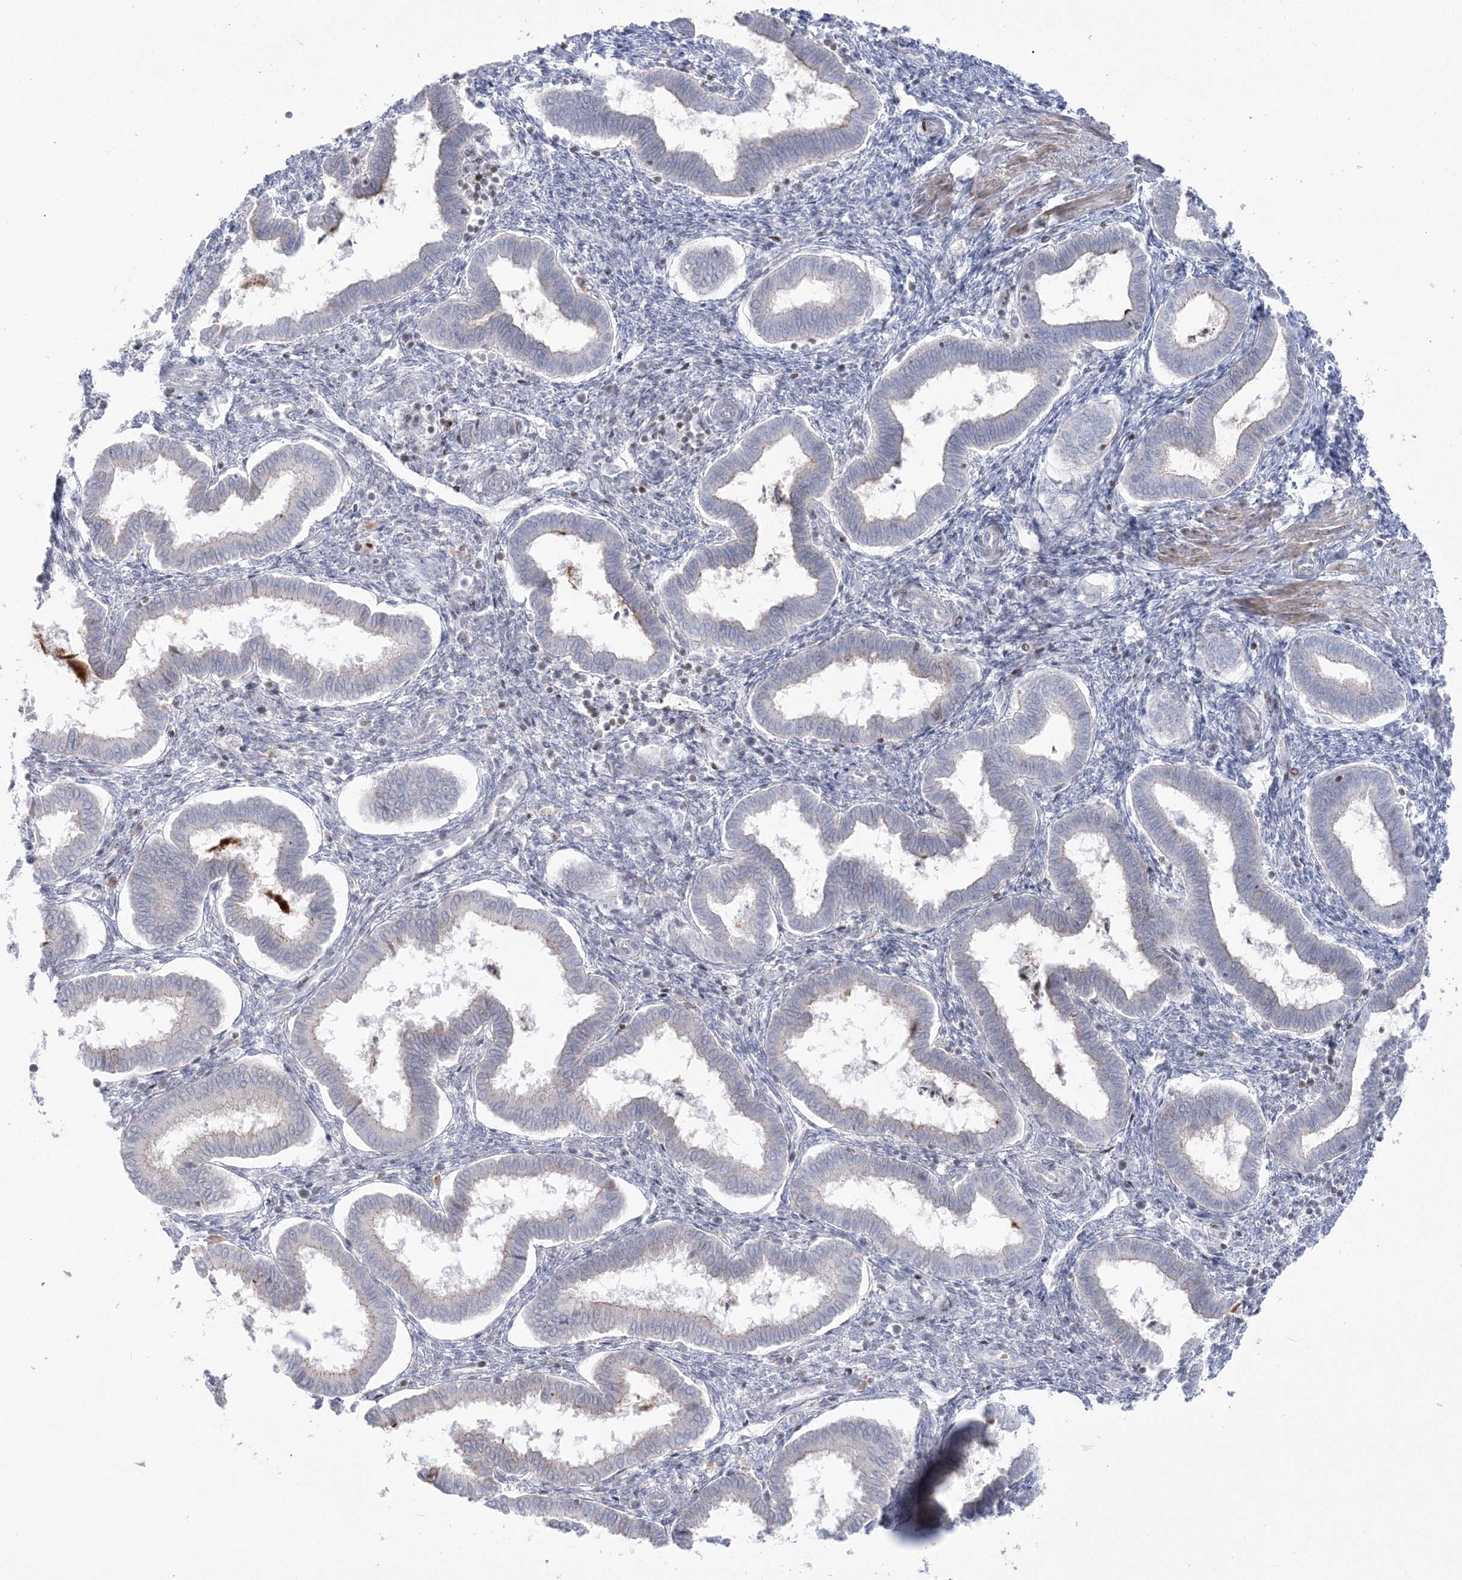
{"staining": {"intensity": "negative", "quantity": "none", "location": "none"}, "tissue": "endometrium", "cell_type": "Cells in endometrial stroma", "image_type": "normal", "snomed": [{"axis": "morphology", "description": "Normal tissue, NOS"}, {"axis": "topography", "description": "Endometrium"}], "caption": "IHC photomicrograph of unremarkable human endometrium stained for a protein (brown), which demonstrates no staining in cells in endometrial stroma.", "gene": "SH3BP4", "patient": {"sex": "female", "age": 24}}